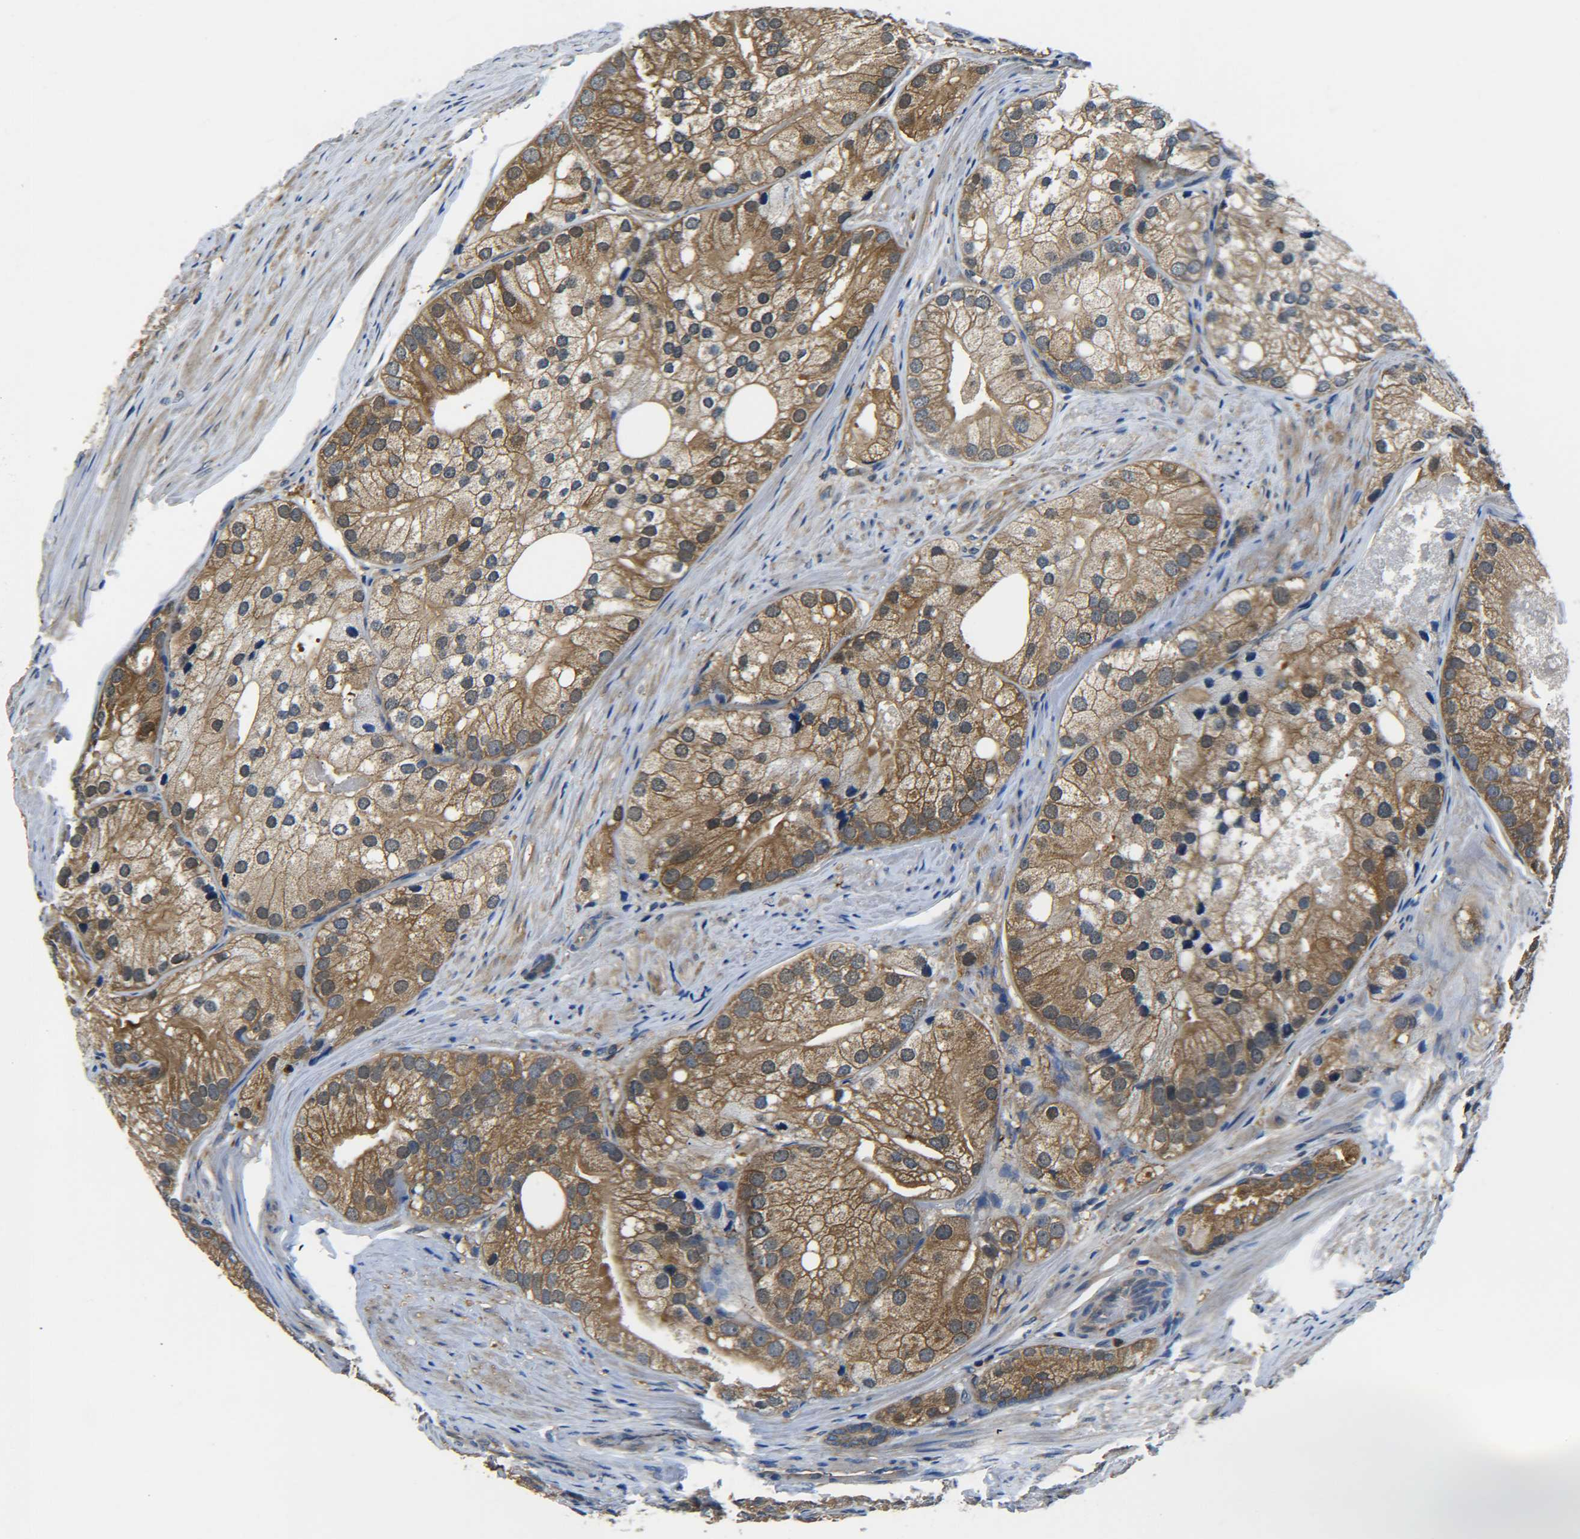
{"staining": {"intensity": "moderate", "quantity": ">75%", "location": "cytoplasmic/membranous"}, "tissue": "prostate cancer", "cell_type": "Tumor cells", "image_type": "cancer", "snomed": [{"axis": "morphology", "description": "Adenocarcinoma, Low grade"}, {"axis": "topography", "description": "Prostate"}], "caption": "Moderate cytoplasmic/membranous protein expression is identified in approximately >75% of tumor cells in prostate cancer (adenocarcinoma (low-grade)).", "gene": "PREB", "patient": {"sex": "male", "age": 69}}